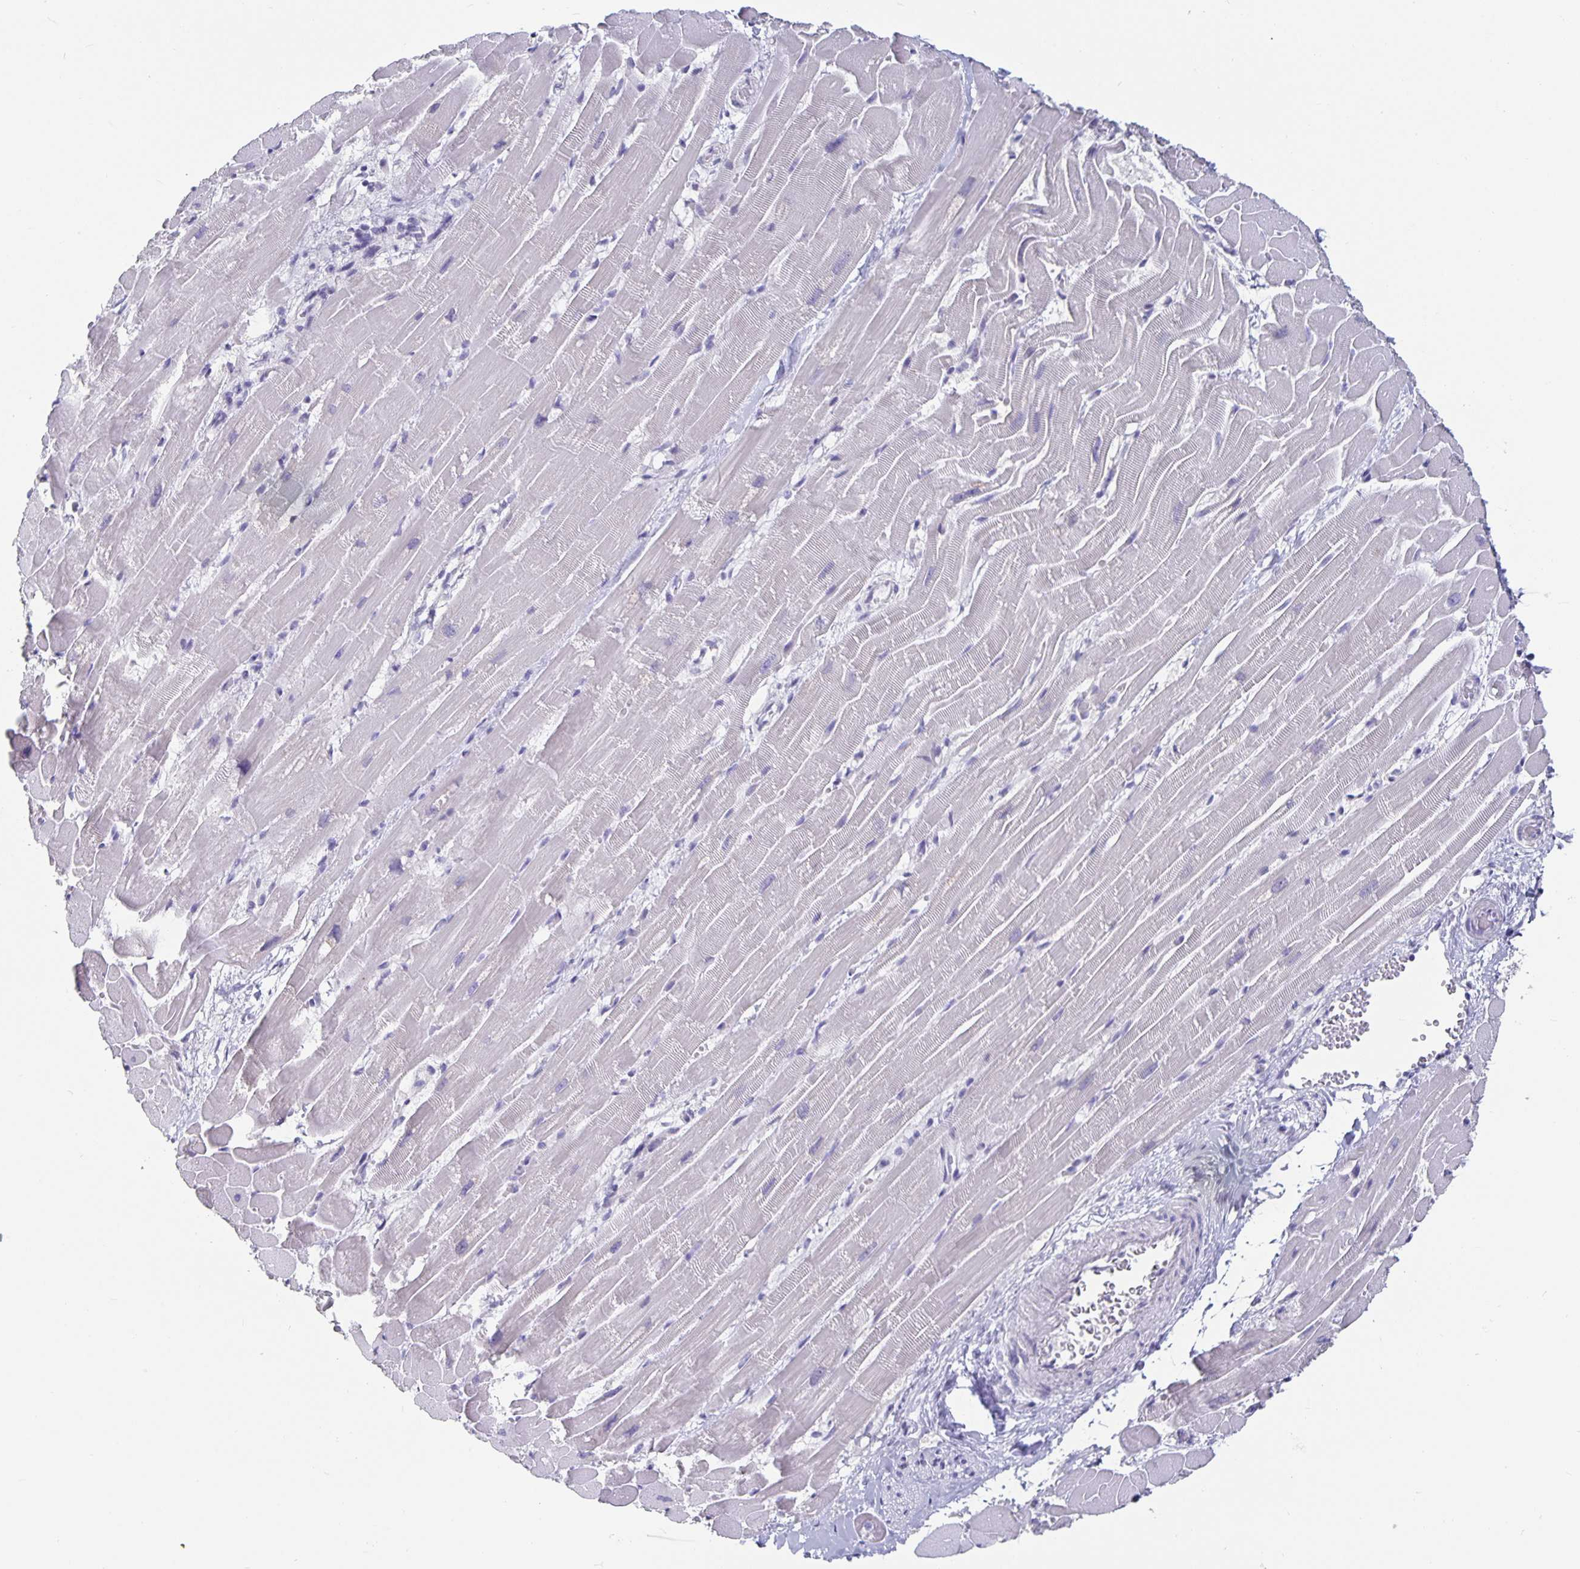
{"staining": {"intensity": "negative", "quantity": "none", "location": "none"}, "tissue": "heart muscle", "cell_type": "Cardiomyocytes", "image_type": "normal", "snomed": [{"axis": "morphology", "description": "Normal tissue, NOS"}, {"axis": "topography", "description": "Heart"}], "caption": "This photomicrograph is of unremarkable heart muscle stained with immunohistochemistry (IHC) to label a protein in brown with the nuclei are counter-stained blue. There is no expression in cardiomyocytes.", "gene": "OLIG2", "patient": {"sex": "male", "age": 37}}